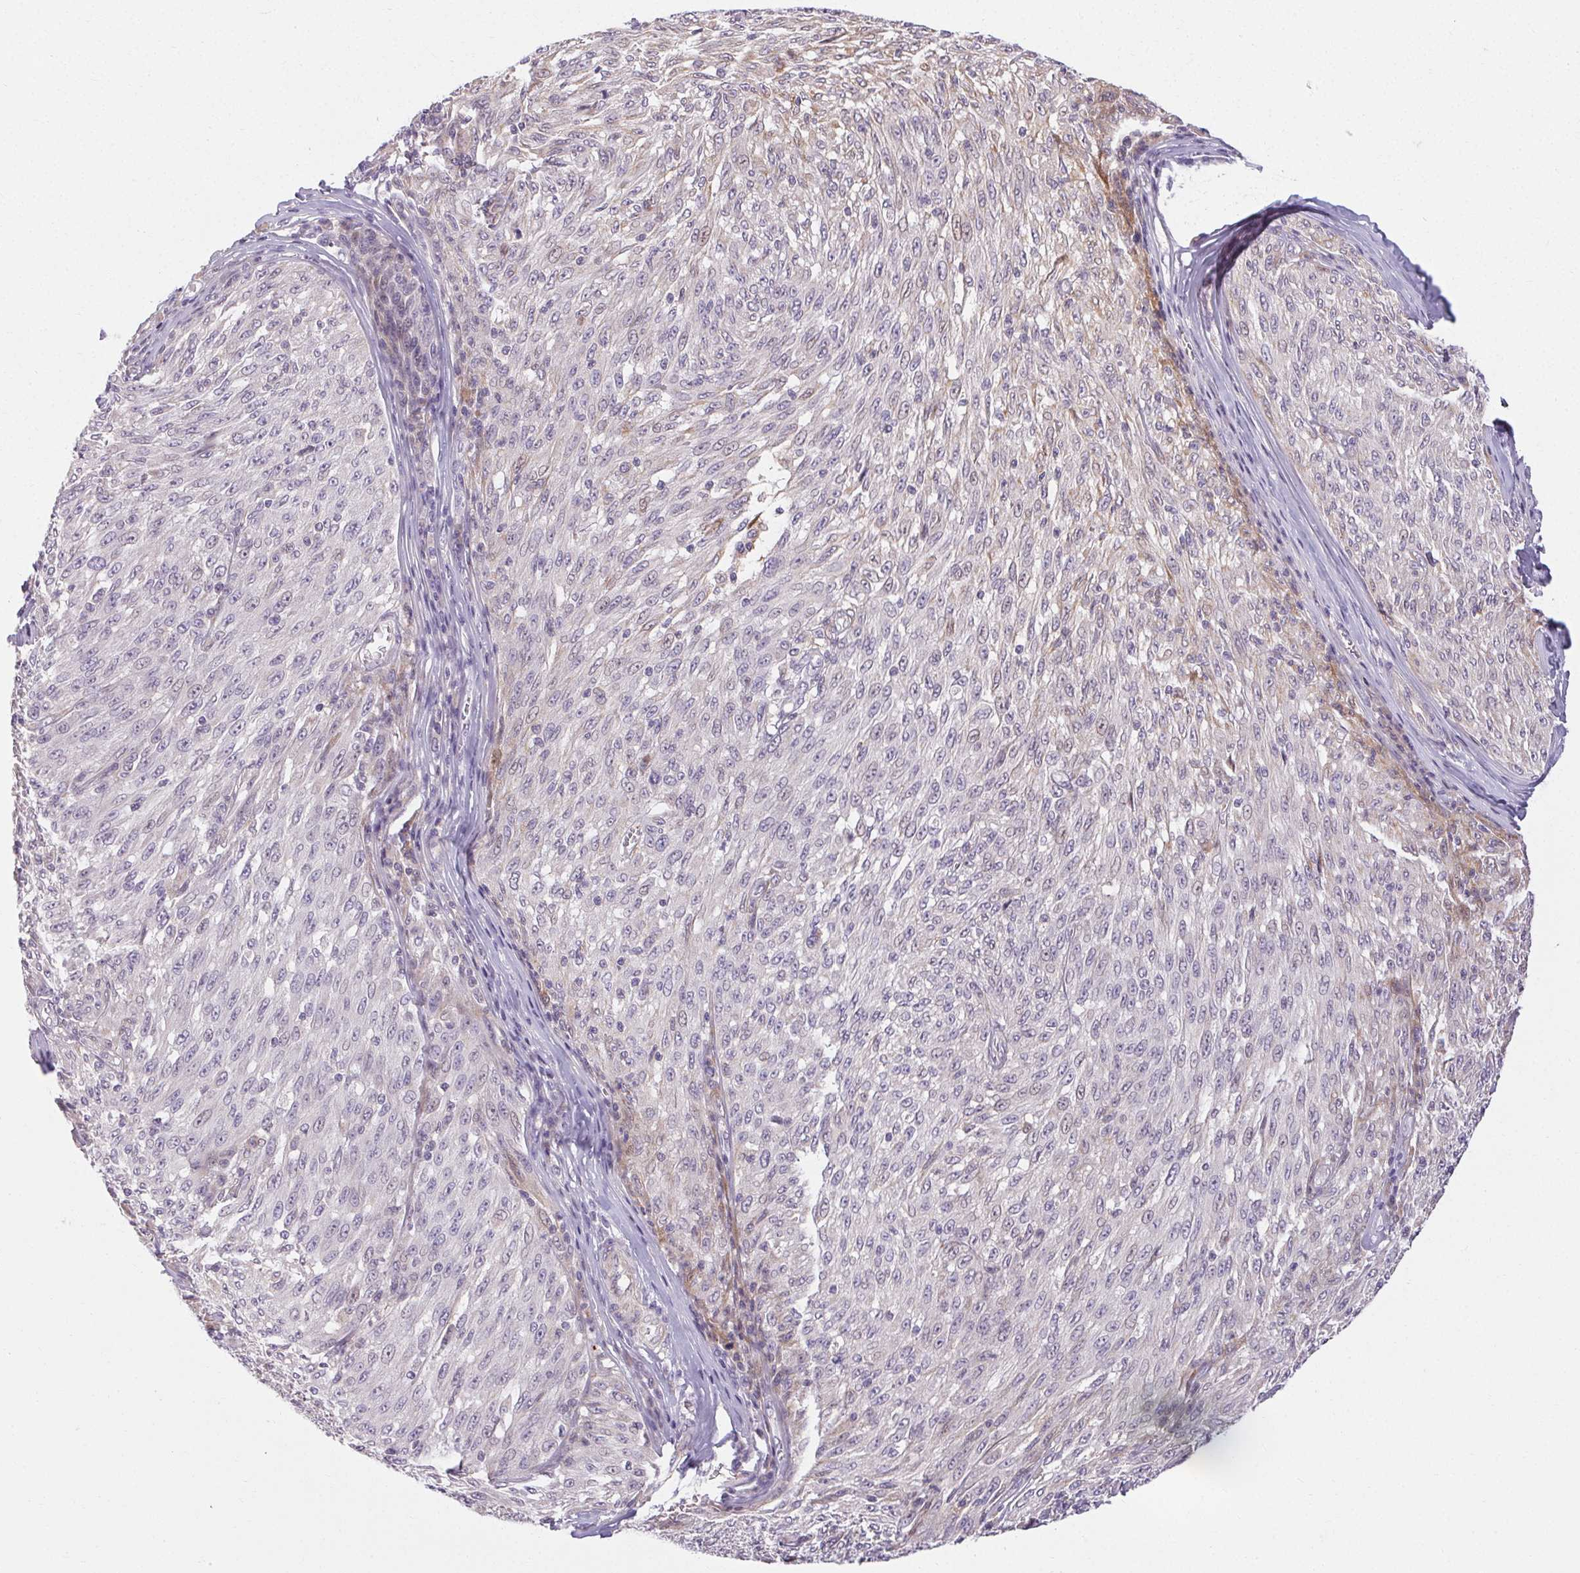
{"staining": {"intensity": "negative", "quantity": "none", "location": "none"}, "tissue": "melanoma", "cell_type": "Tumor cells", "image_type": "cancer", "snomed": [{"axis": "morphology", "description": "Malignant melanoma, NOS"}, {"axis": "topography", "description": "Skin"}], "caption": "This is an immunohistochemistry micrograph of melanoma. There is no positivity in tumor cells.", "gene": "TMEM52B", "patient": {"sex": "male", "age": 85}}